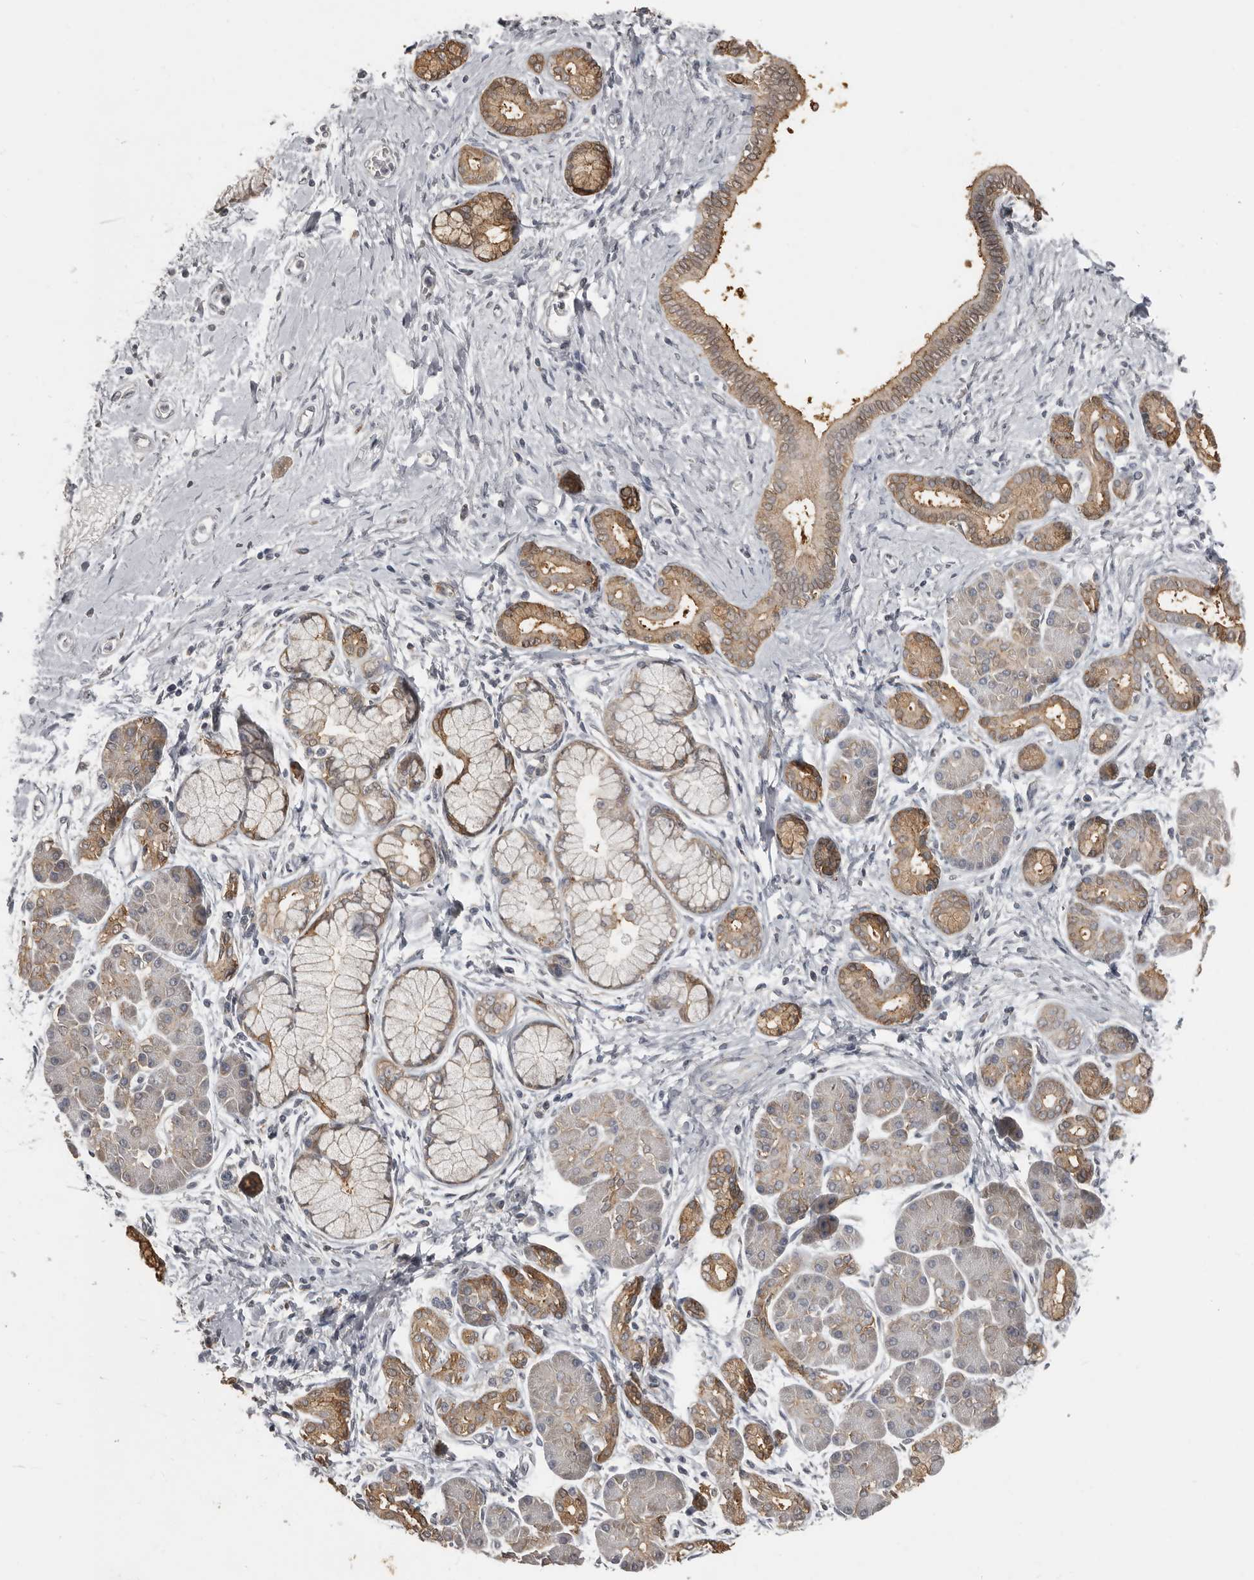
{"staining": {"intensity": "moderate", "quantity": ">75%", "location": "cytoplasmic/membranous"}, "tissue": "pancreatic cancer", "cell_type": "Tumor cells", "image_type": "cancer", "snomed": [{"axis": "morphology", "description": "Adenocarcinoma, NOS"}, {"axis": "topography", "description": "Pancreas"}], "caption": "Protein expression by IHC reveals moderate cytoplasmic/membranous positivity in approximately >75% of tumor cells in pancreatic cancer. (DAB IHC, brown staining for protein, blue staining for nuclei).", "gene": "KCNJ8", "patient": {"sex": "male", "age": 58}}